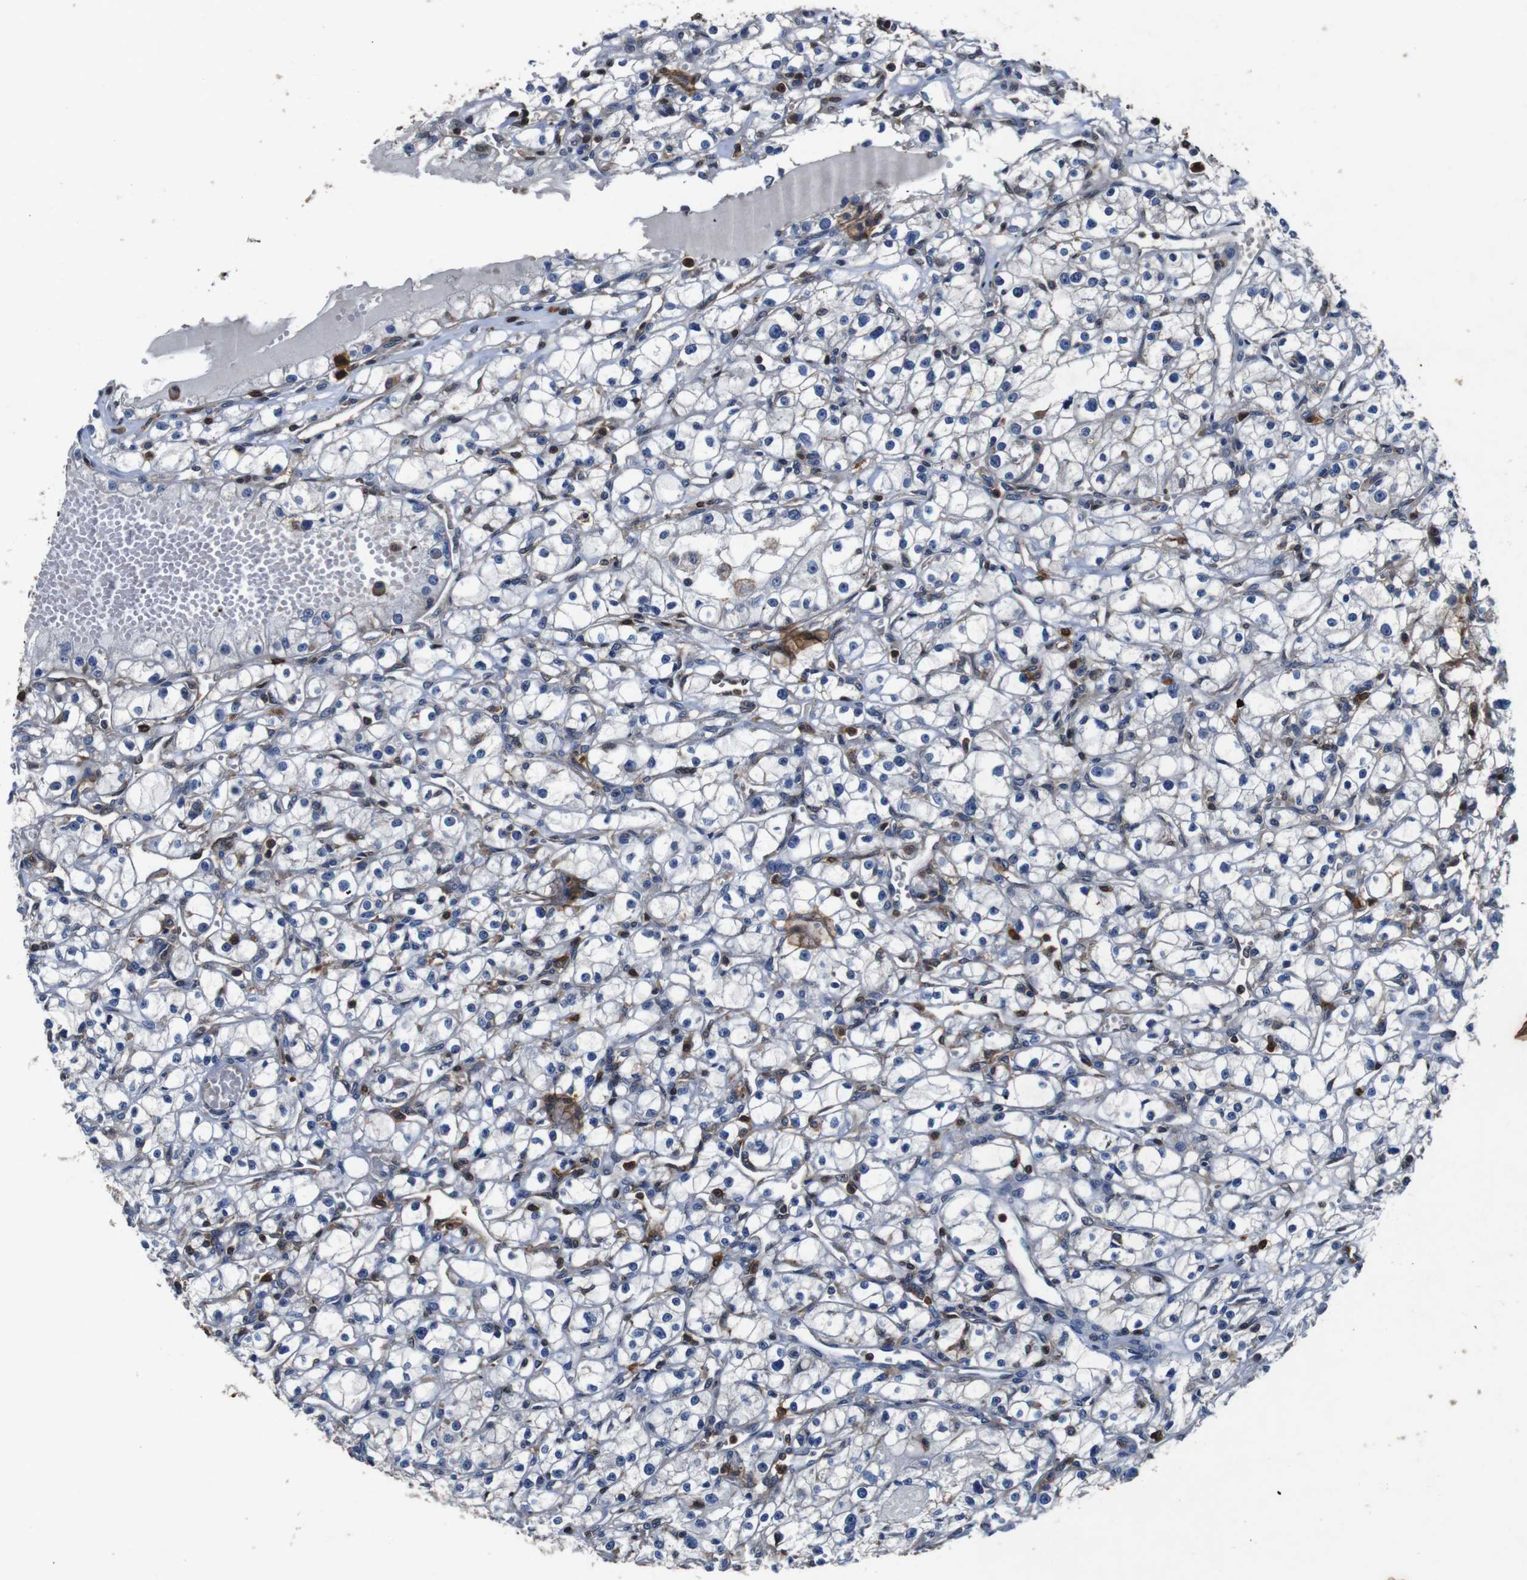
{"staining": {"intensity": "weak", "quantity": "25%-75%", "location": "cytoplasmic/membranous"}, "tissue": "renal cancer", "cell_type": "Tumor cells", "image_type": "cancer", "snomed": [{"axis": "morphology", "description": "Adenocarcinoma, NOS"}, {"axis": "topography", "description": "Kidney"}], "caption": "DAB (3,3'-diaminobenzidine) immunohistochemical staining of renal adenocarcinoma displays weak cytoplasmic/membranous protein expression in about 25%-75% of tumor cells. (IHC, brightfield microscopy, high magnification).", "gene": "ANXA1", "patient": {"sex": "male", "age": 56}}